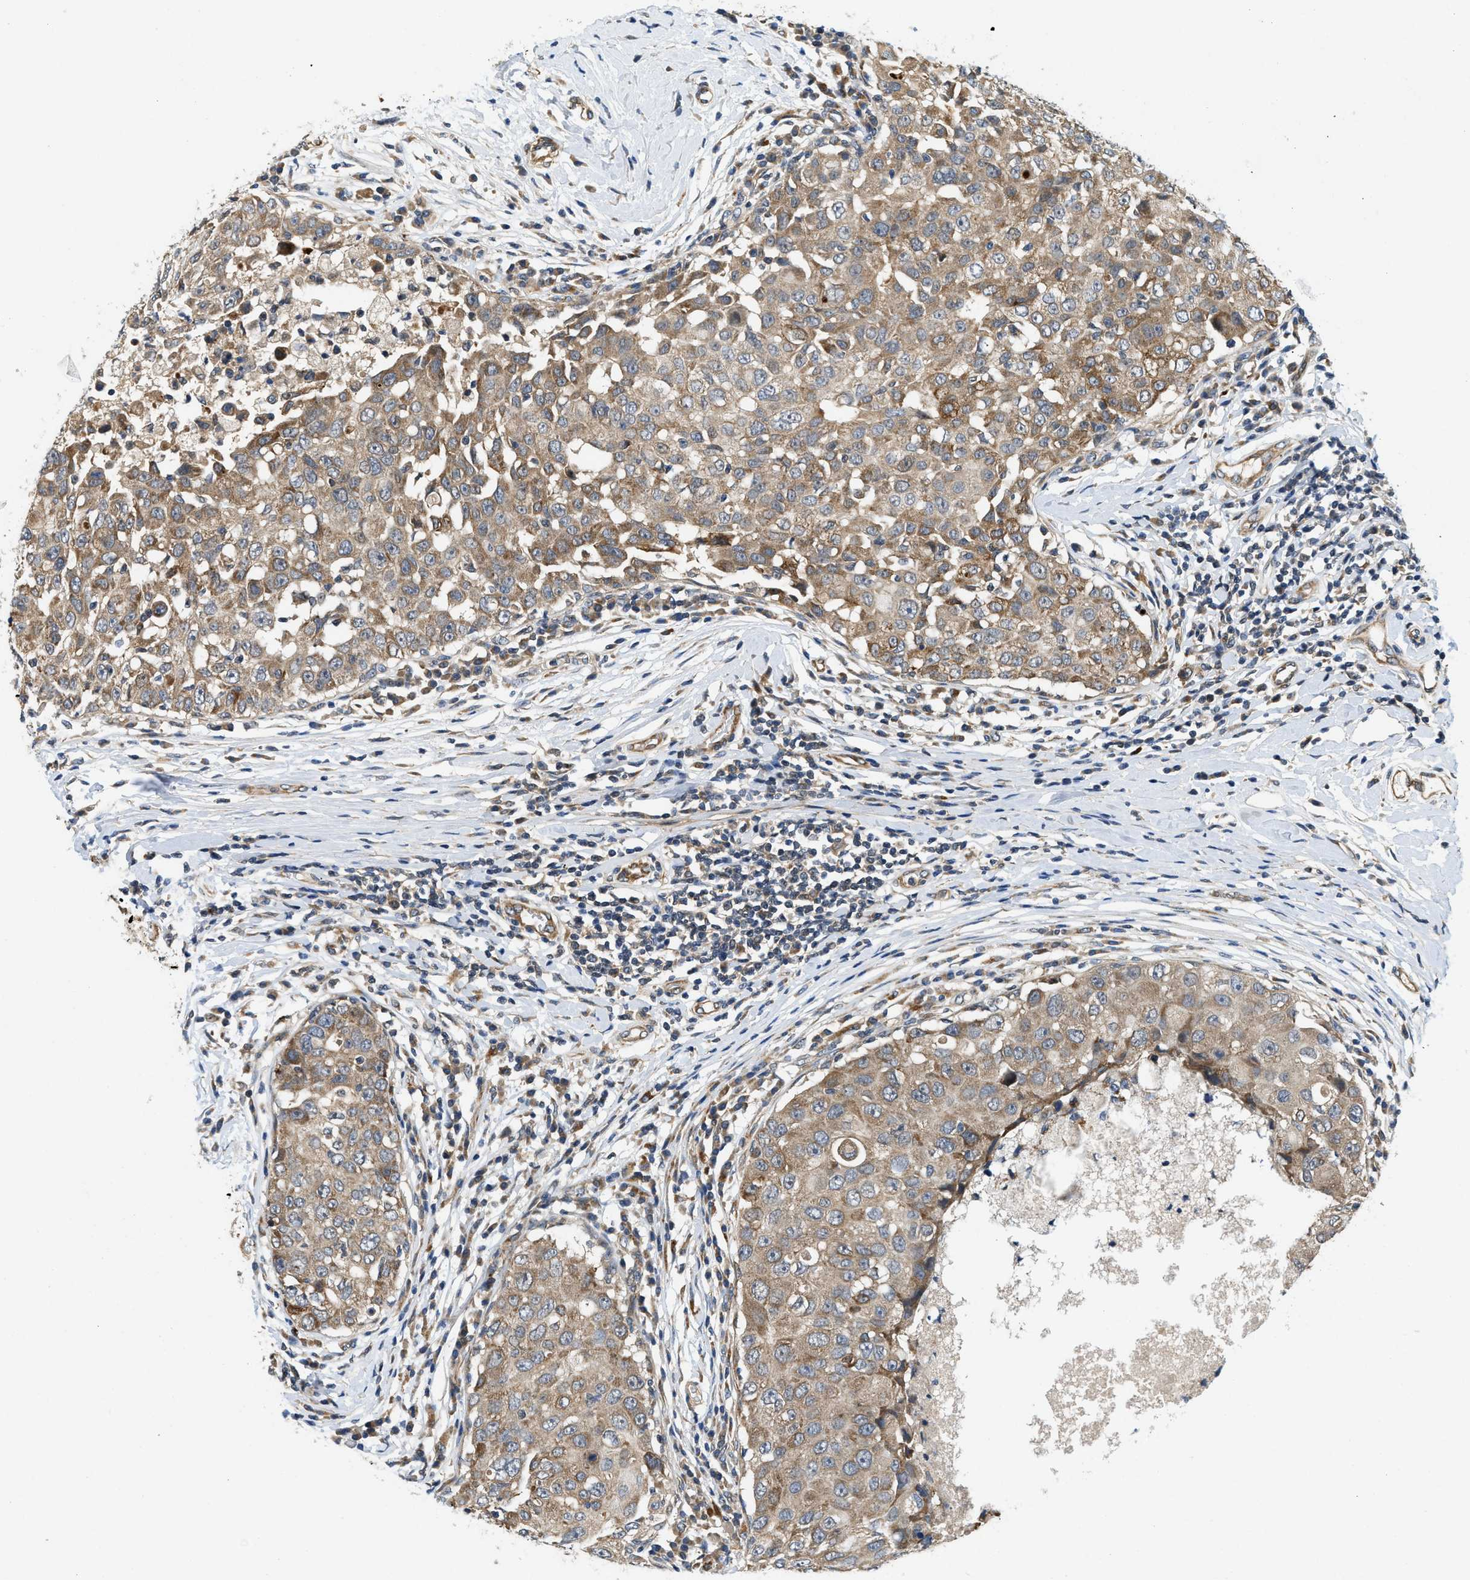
{"staining": {"intensity": "moderate", "quantity": ">75%", "location": "cytoplasmic/membranous"}, "tissue": "breast cancer", "cell_type": "Tumor cells", "image_type": "cancer", "snomed": [{"axis": "morphology", "description": "Duct carcinoma"}, {"axis": "topography", "description": "Breast"}], "caption": "Human breast cancer (infiltrating ductal carcinoma) stained with a brown dye displays moderate cytoplasmic/membranous positive positivity in approximately >75% of tumor cells.", "gene": "ZNF599", "patient": {"sex": "female", "age": 27}}